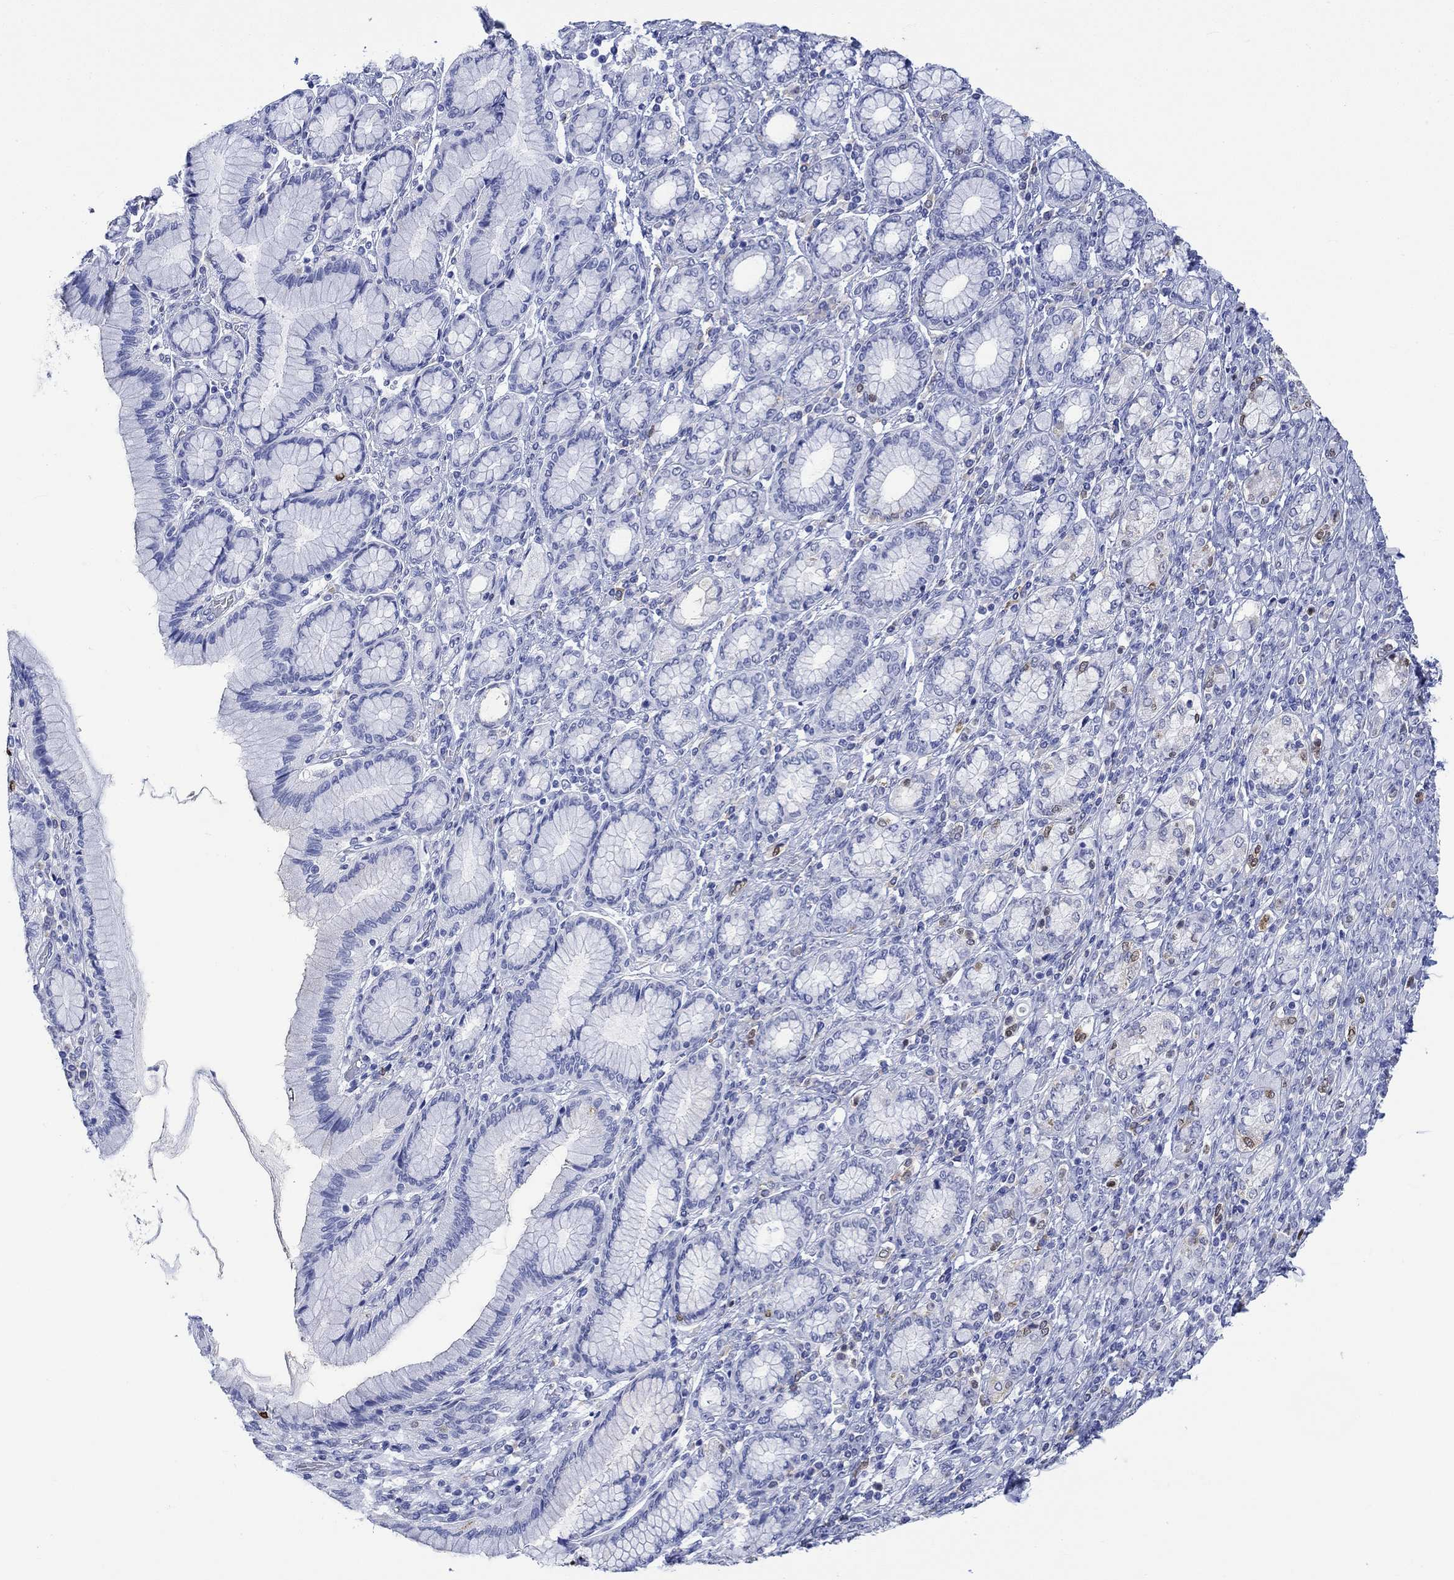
{"staining": {"intensity": "strong", "quantity": "<25%", "location": "cytoplasmic/membranous"}, "tissue": "stomach cancer", "cell_type": "Tumor cells", "image_type": "cancer", "snomed": [{"axis": "morphology", "description": "Normal tissue, NOS"}, {"axis": "morphology", "description": "Adenocarcinoma, NOS"}, {"axis": "topography", "description": "Stomach"}], "caption": "Immunohistochemical staining of stomach adenocarcinoma exhibits medium levels of strong cytoplasmic/membranous protein positivity in approximately <25% of tumor cells.", "gene": "MSI1", "patient": {"sex": "female", "age": 79}}